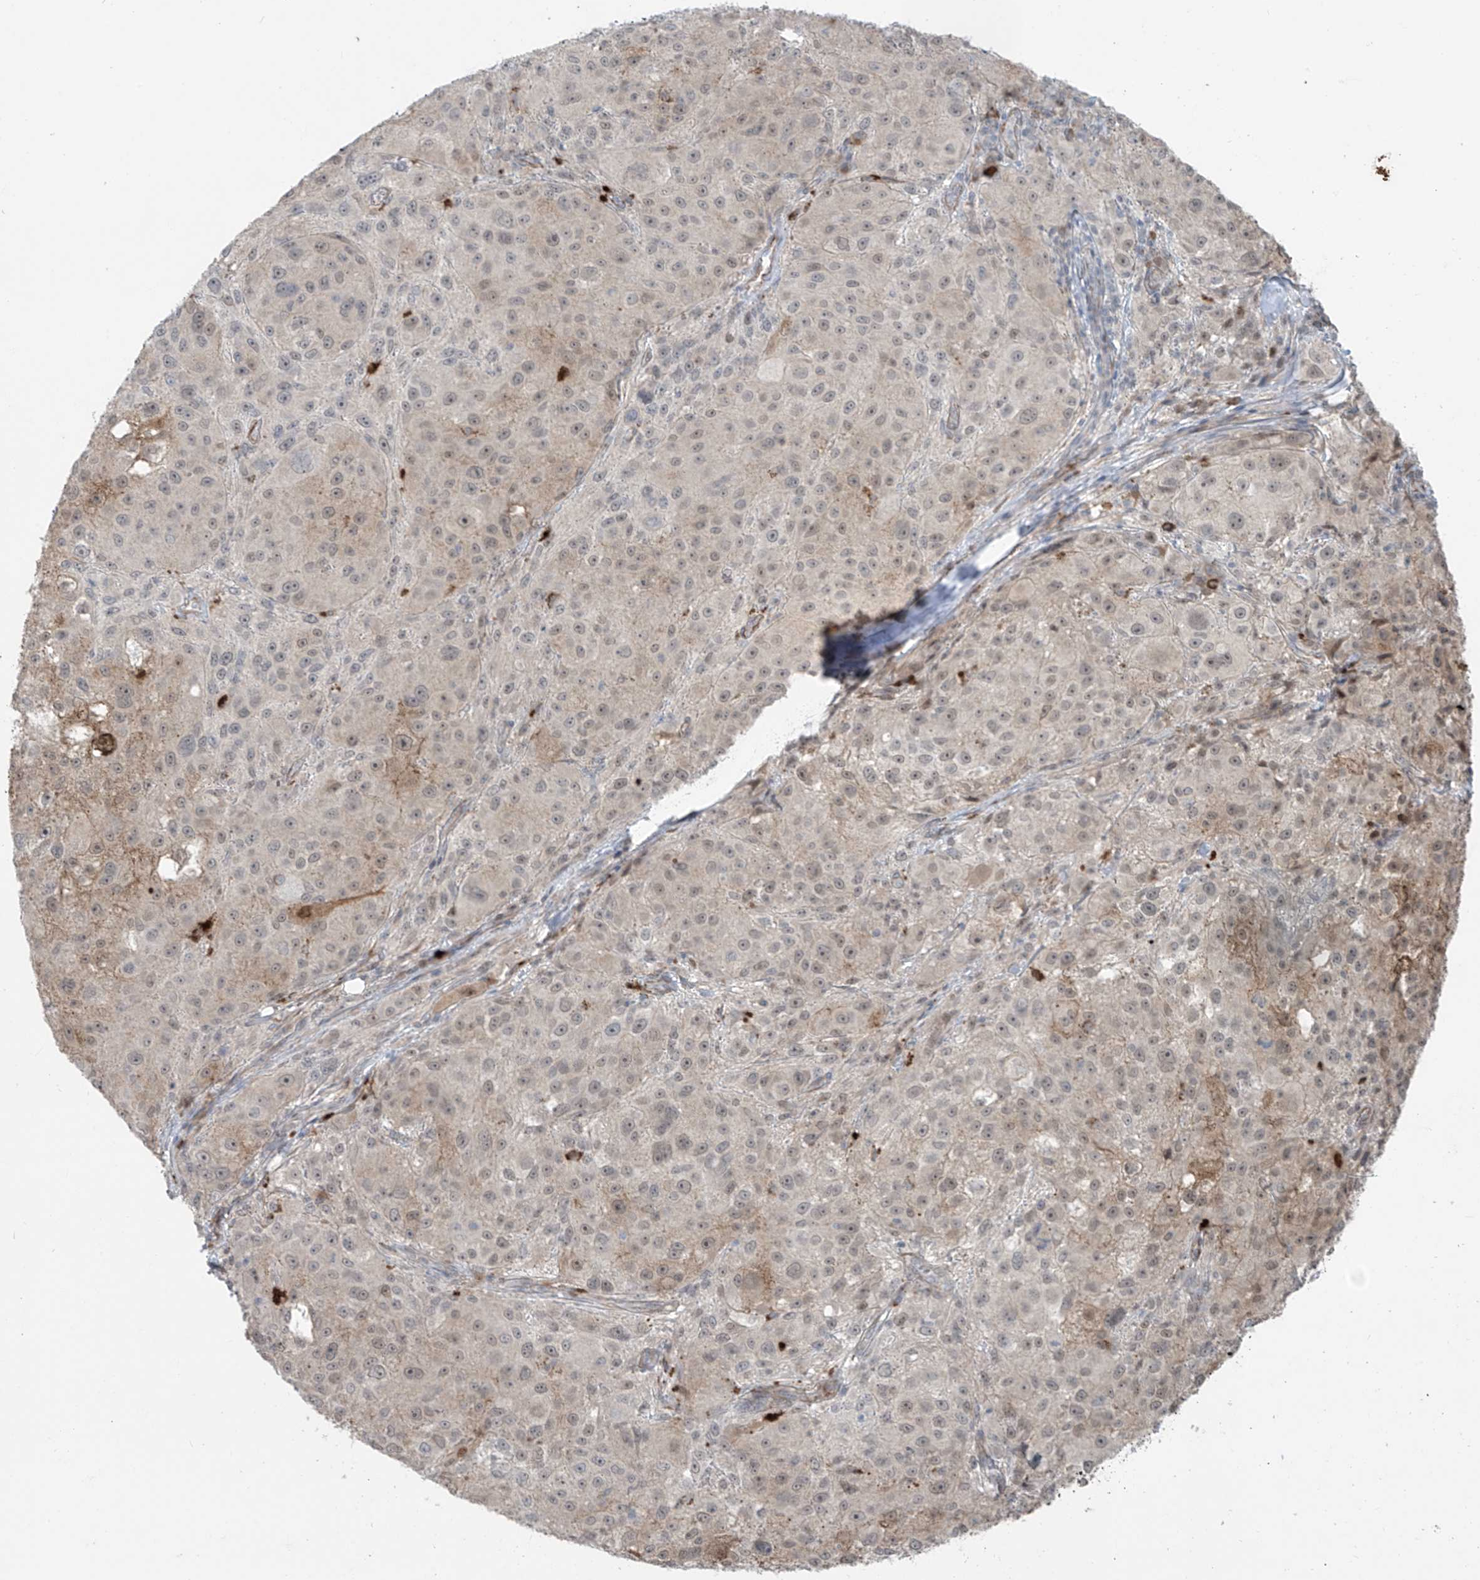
{"staining": {"intensity": "negative", "quantity": "none", "location": "none"}, "tissue": "melanoma", "cell_type": "Tumor cells", "image_type": "cancer", "snomed": [{"axis": "morphology", "description": "Necrosis, NOS"}, {"axis": "morphology", "description": "Malignant melanoma, NOS"}, {"axis": "topography", "description": "Skin"}], "caption": "IHC photomicrograph of neoplastic tissue: melanoma stained with DAB (3,3'-diaminobenzidine) reveals no significant protein positivity in tumor cells.", "gene": "RASGEF1A", "patient": {"sex": "female", "age": 87}}